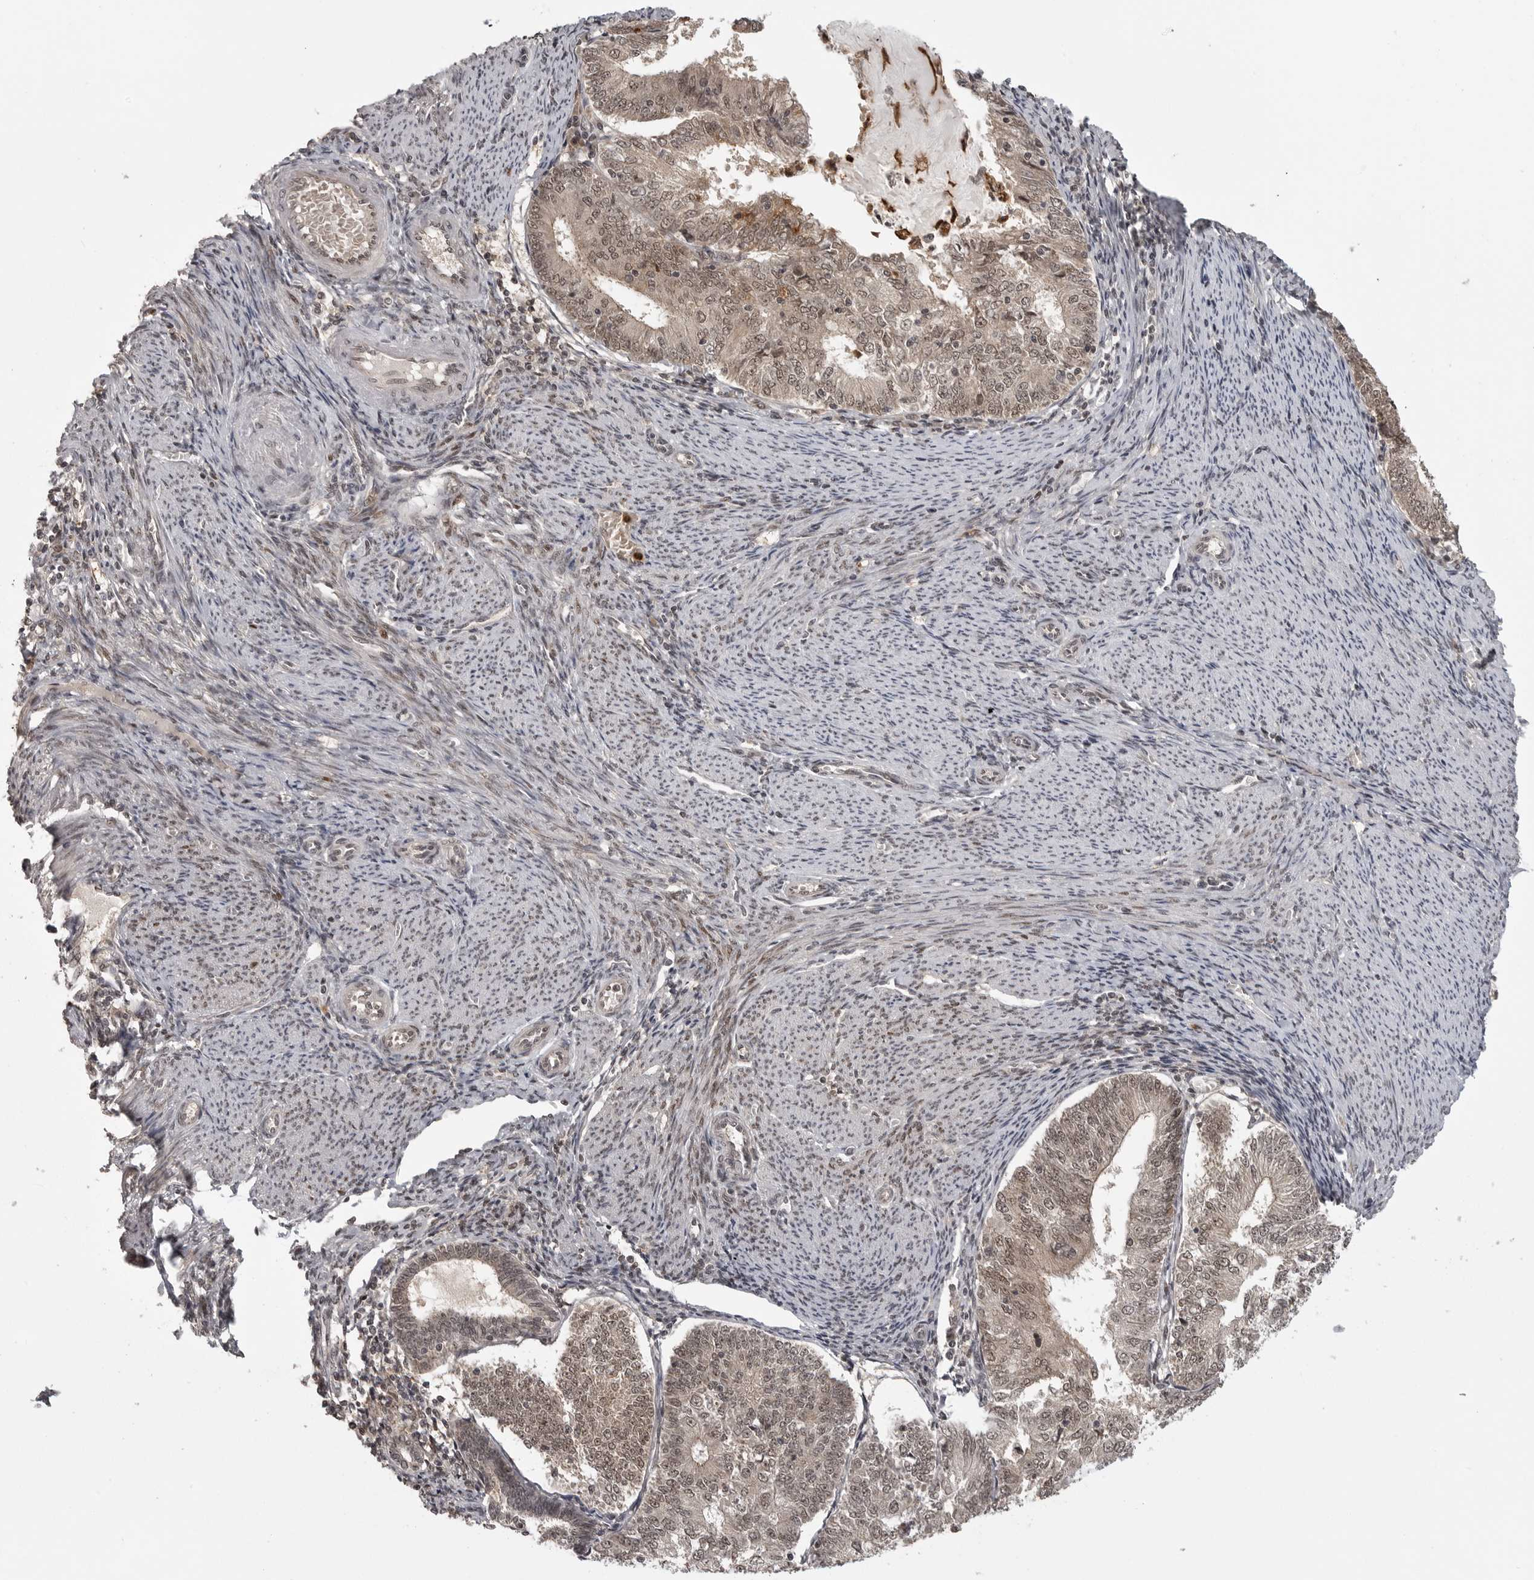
{"staining": {"intensity": "moderate", "quantity": ">75%", "location": "cytoplasmic/membranous,nuclear"}, "tissue": "endometrial cancer", "cell_type": "Tumor cells", "image_type": "cancer", "snomed": [{"axis": "morphology", "description": "Adenocarcinoma, NOS"}, {"axis": "topography", "description": "Endometrium"}], "caption": "Immunohistochemistry (IHC) of adenocarcinoma (endometrial) demonstrates medium levels of moderate cytoplasmic/membranous and nuclear staining in about >75% of tumor cells. Immunohistochemistry (IHC) stains the protein in brown and the nuclei are stained blue.", "gene": "PEG3", "patient": {"sex": "female", "age": 57}}